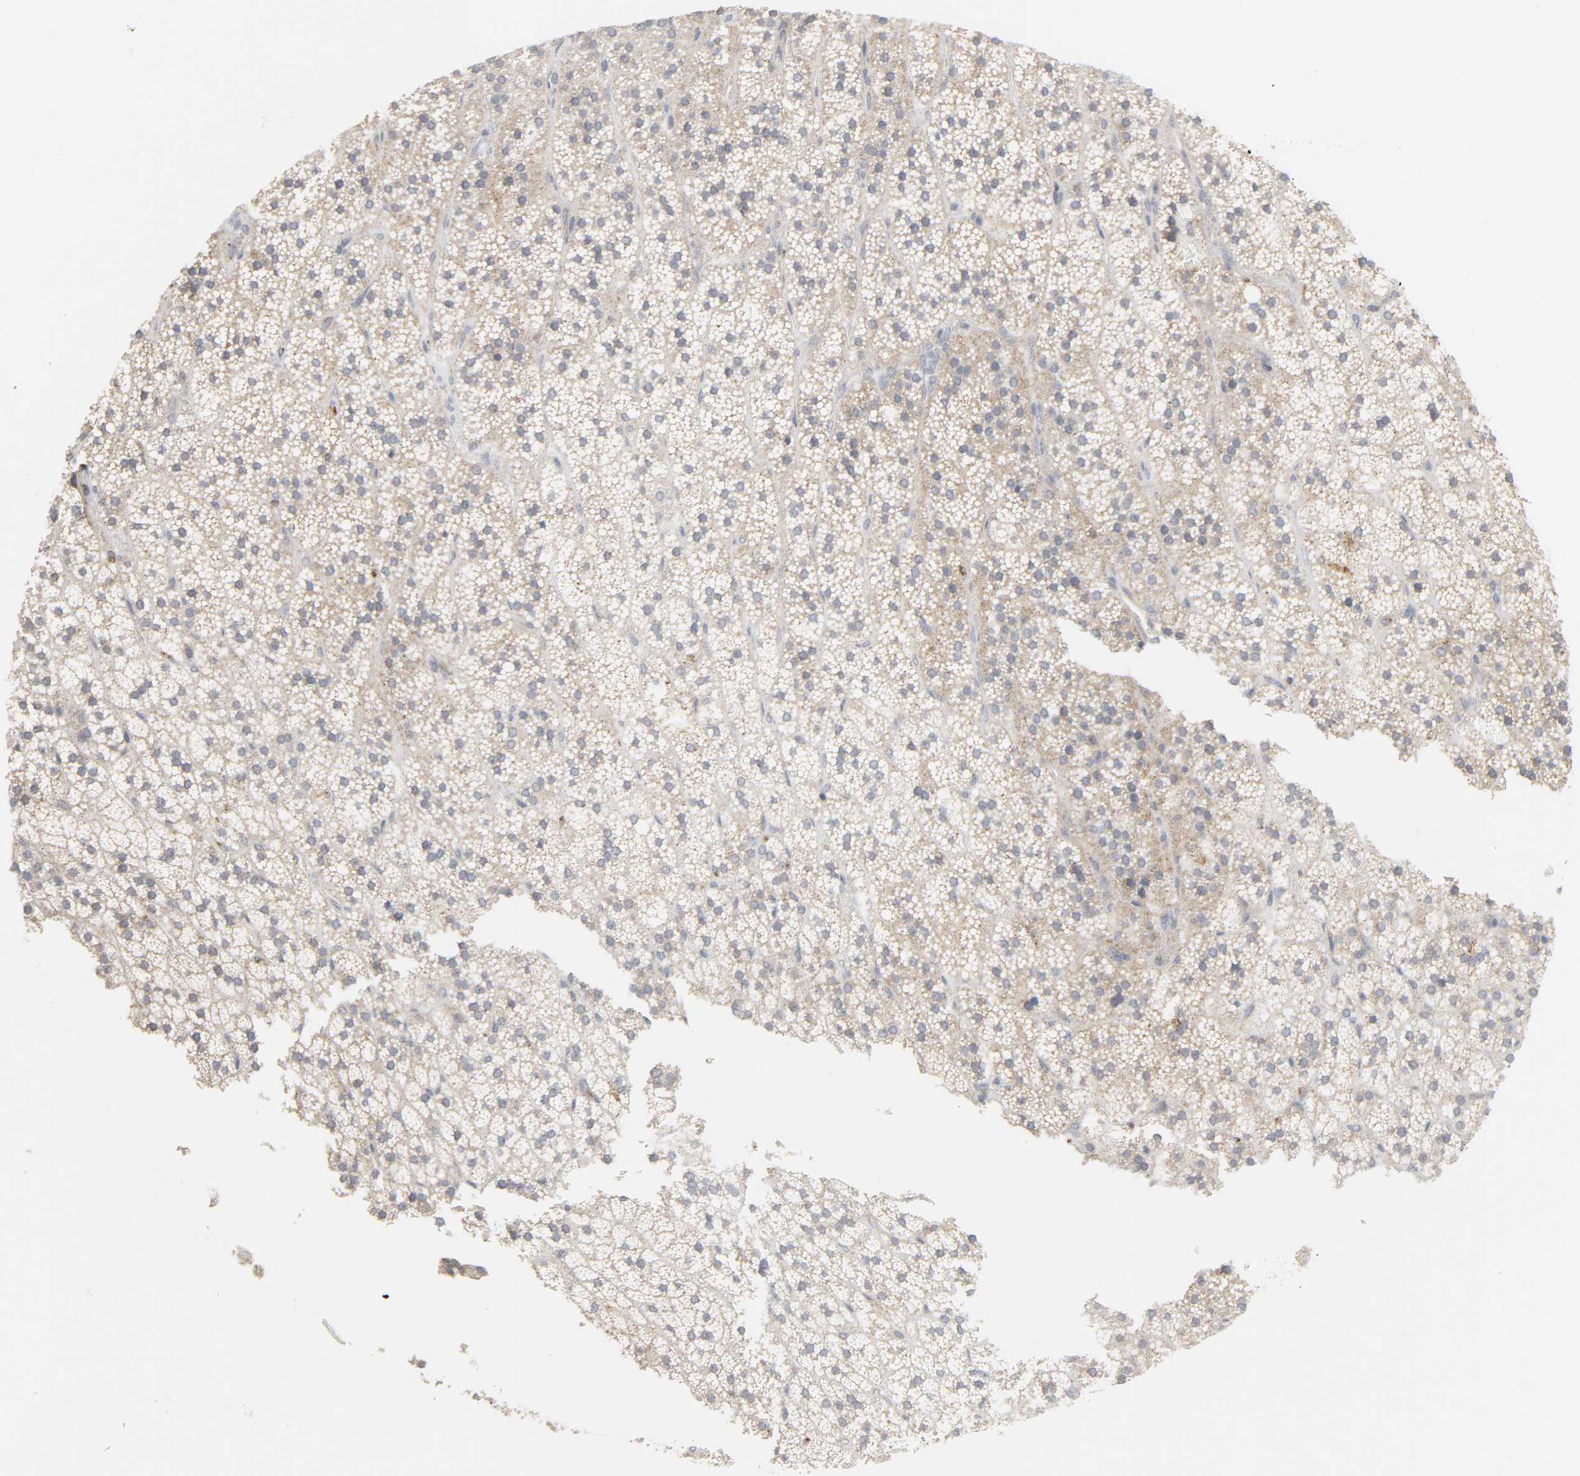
{"staining": {"intensity": "weak", "quantity": ">75%", "location": "cytoplasmic/membranous"}, "tissue": "adrenal gland", "cell_type": "Glandular cells", "image_type": "normal", "snomed": [{"axis": "morphology", "description": "Normal tissue, NOS"}, {"axis": "topography", "description": "Adrenal gland"}], "caption": "Protein staining reveals weak cytoplasmic/membranous expression in approximately >75% of glandular cells in benign adrenal gland.", "gene": "CLIP1", "patient": {"sex": "male", "age": 35}}